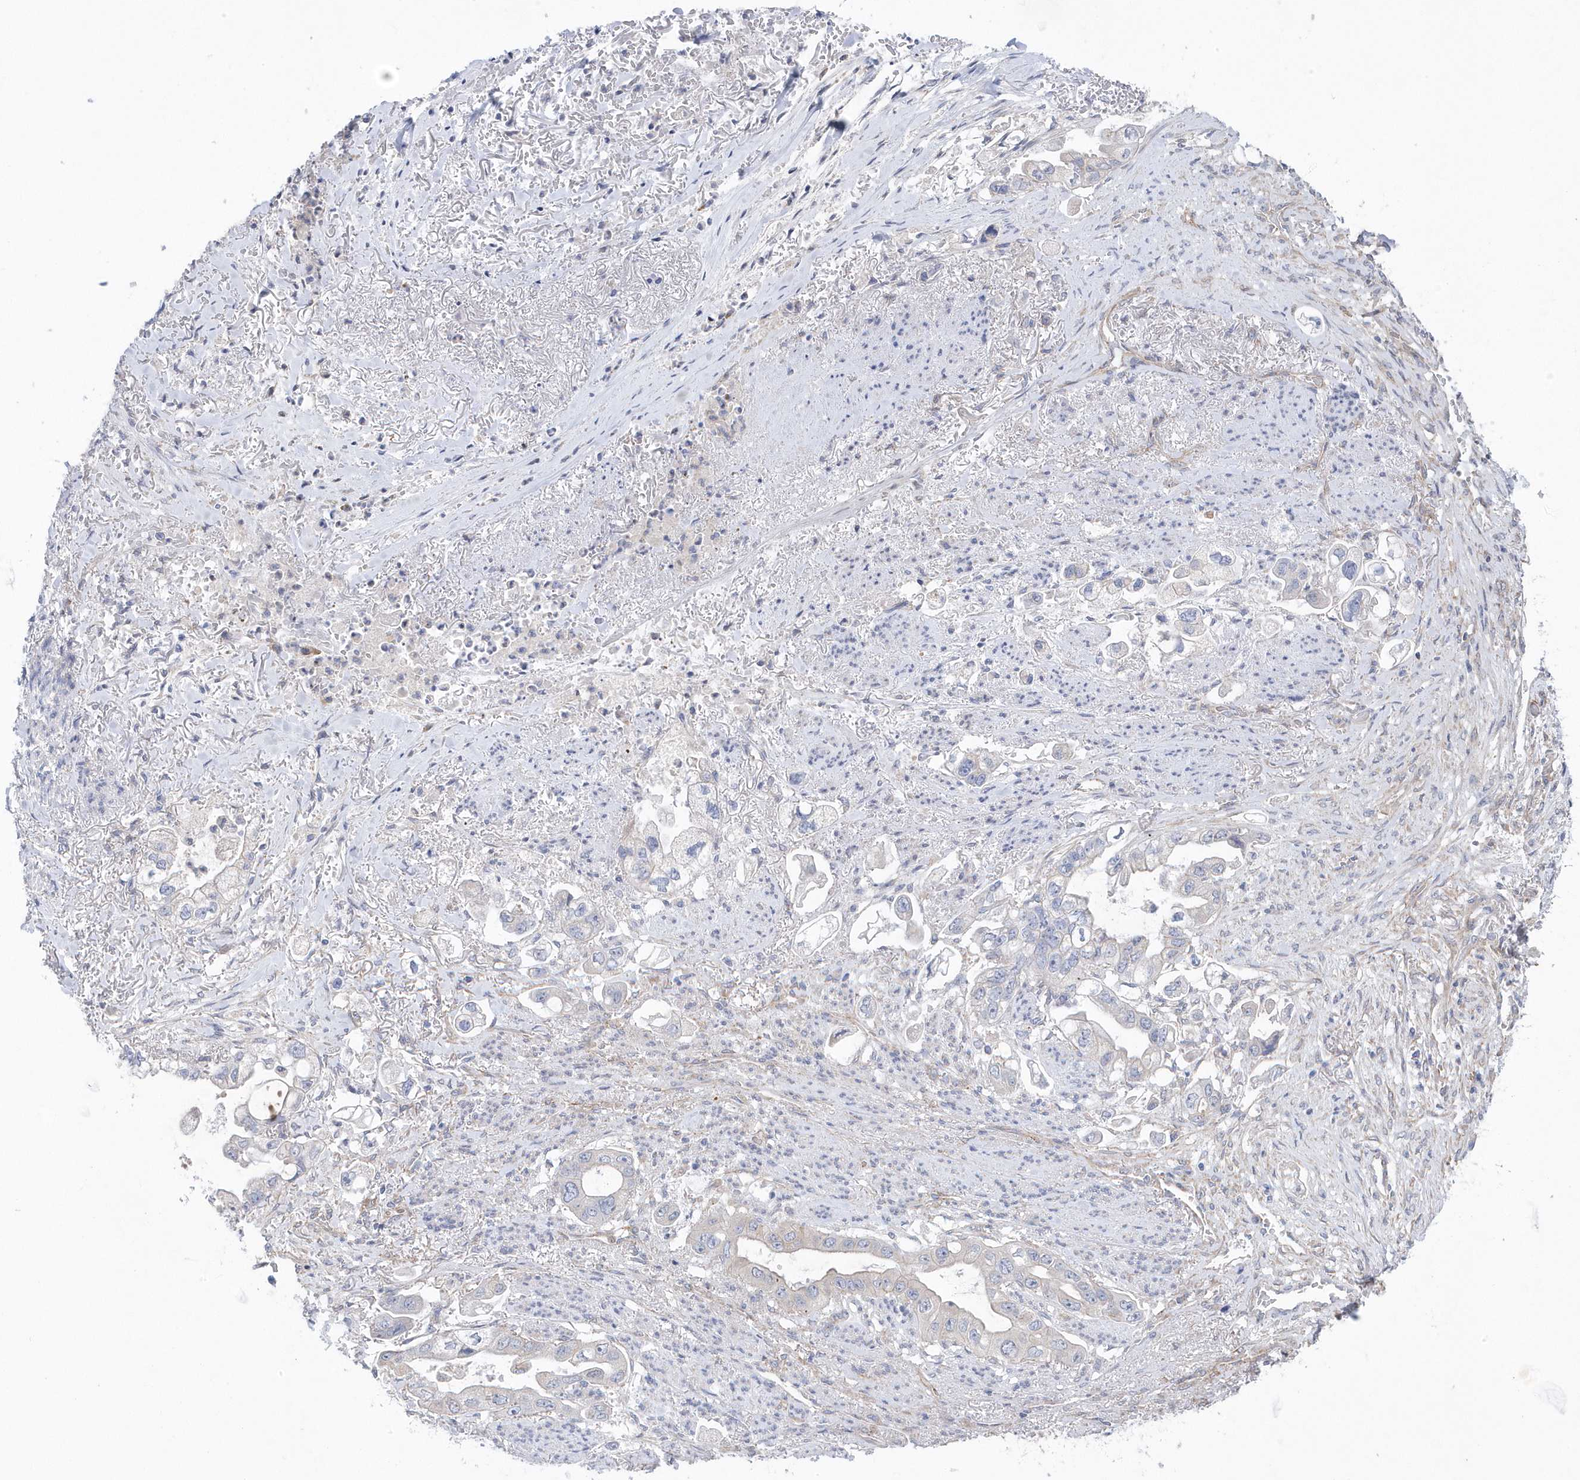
{"staining": {"intensity": "negative", "quantity": "none", "location": "none"}, "tissue": "stomach cancer", "cell_type": "Tumor cells", "image_type": "cancer", "snomed": [{"axis": "morphology", "description": "Adenocarcinoma, NOS"}, {"axis": "topography", "description": "Stomach"}], "caption": "The photomicrograph demonstrates no significant expression in tumor cells of adenocarcinoma (stomach).", "gene": "ANAPC1", "patient": {"sex": "male", "age": 62}}